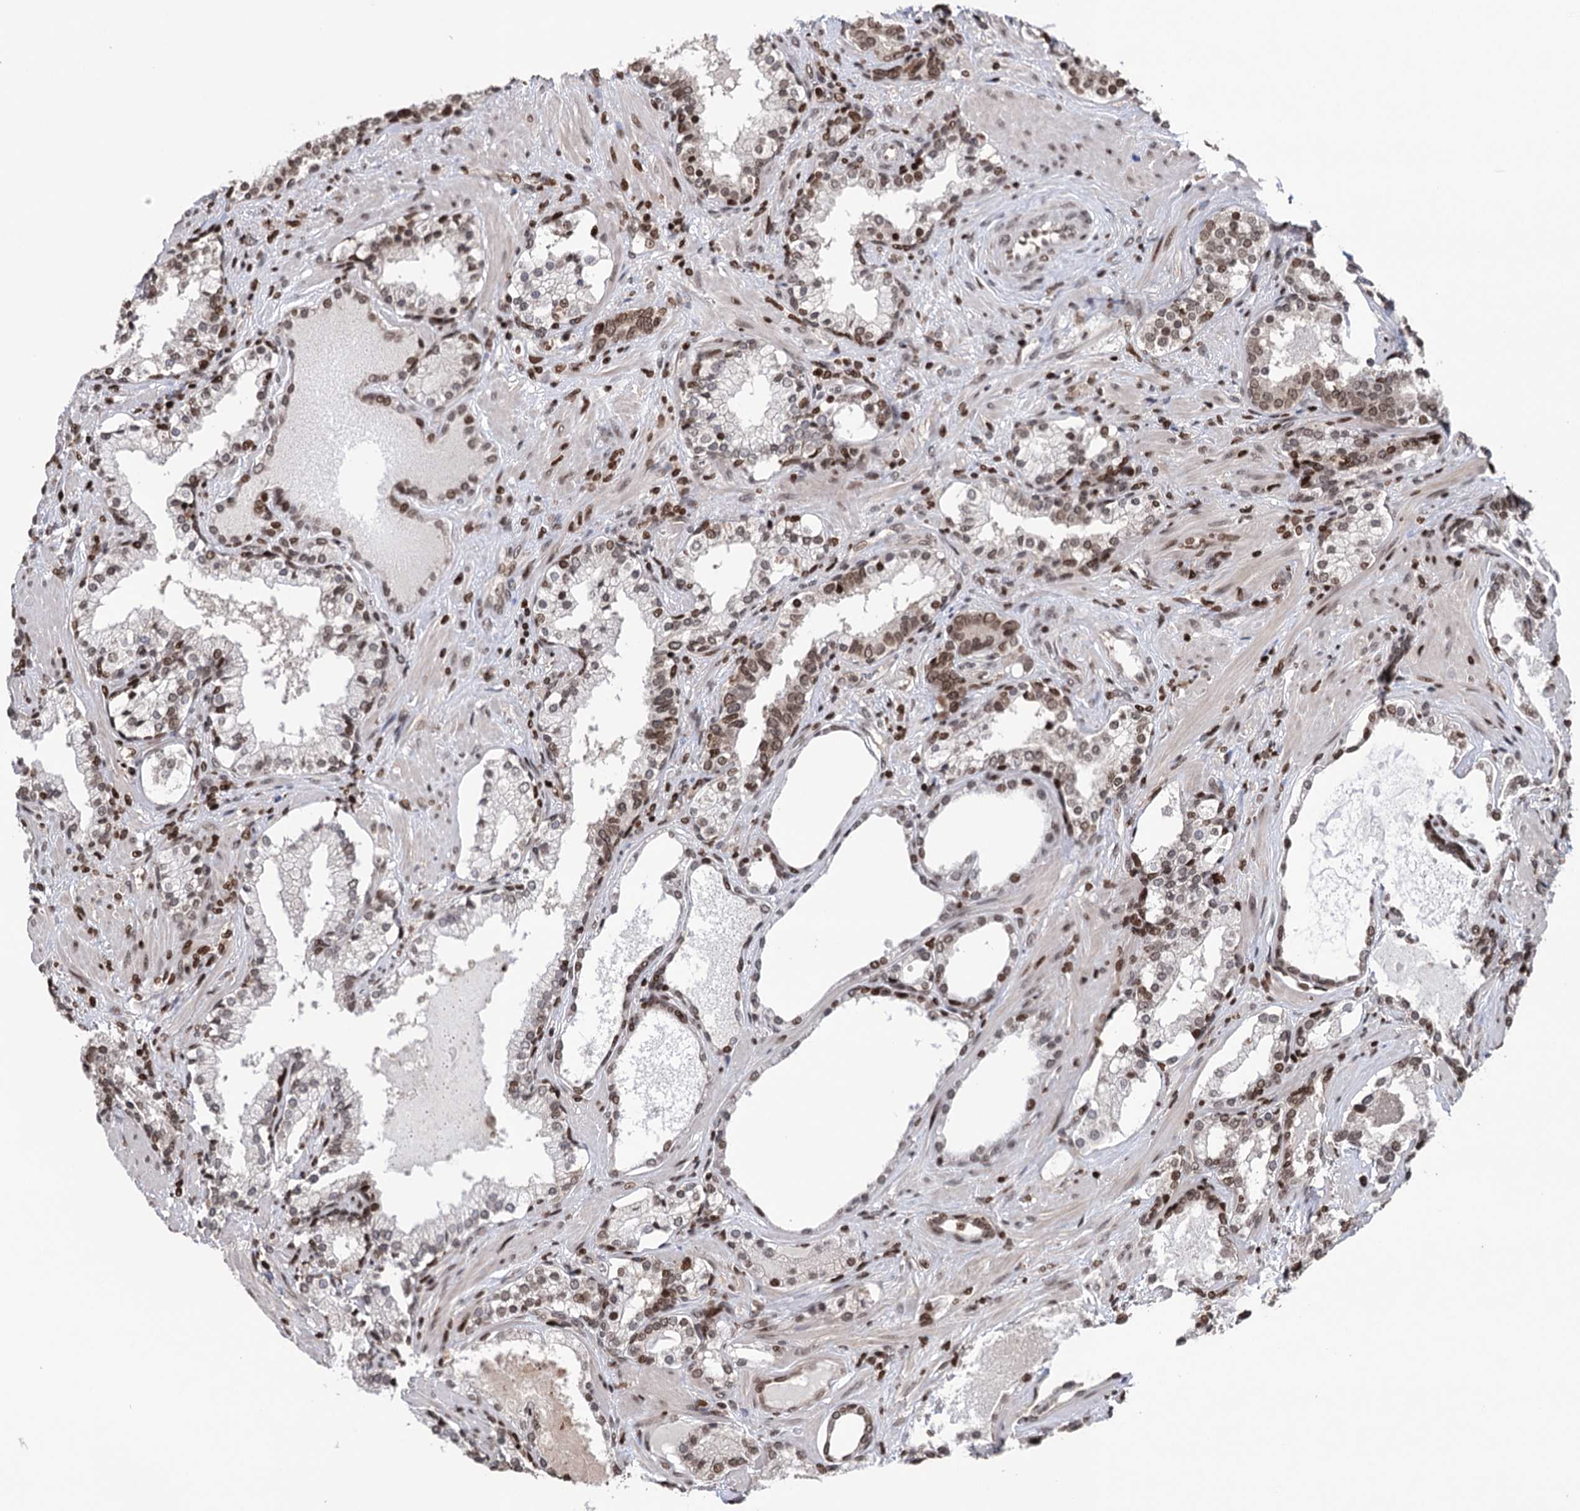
{"staining": {"intensity": "moderate", "quantity": ">75%", "location": "nuclear"}, "tissue": "prostate cancer", "cell_type": "Tumor cells", "image_type": "cancer", "snomed": [{"axis": "morphology", "description": "Adenocarcinoma, High grade"}, {"axis": "topography", "description": "Prostate"}], "caption": "Immunohistochemical staining of prostate cancer (adenocarcinoma (high-grade)) shows moderate nuclear protein staining in approximately >75% of tumor cells.", "gene": "CCDC77", "patient": {"sex": "male", "age": 58}}